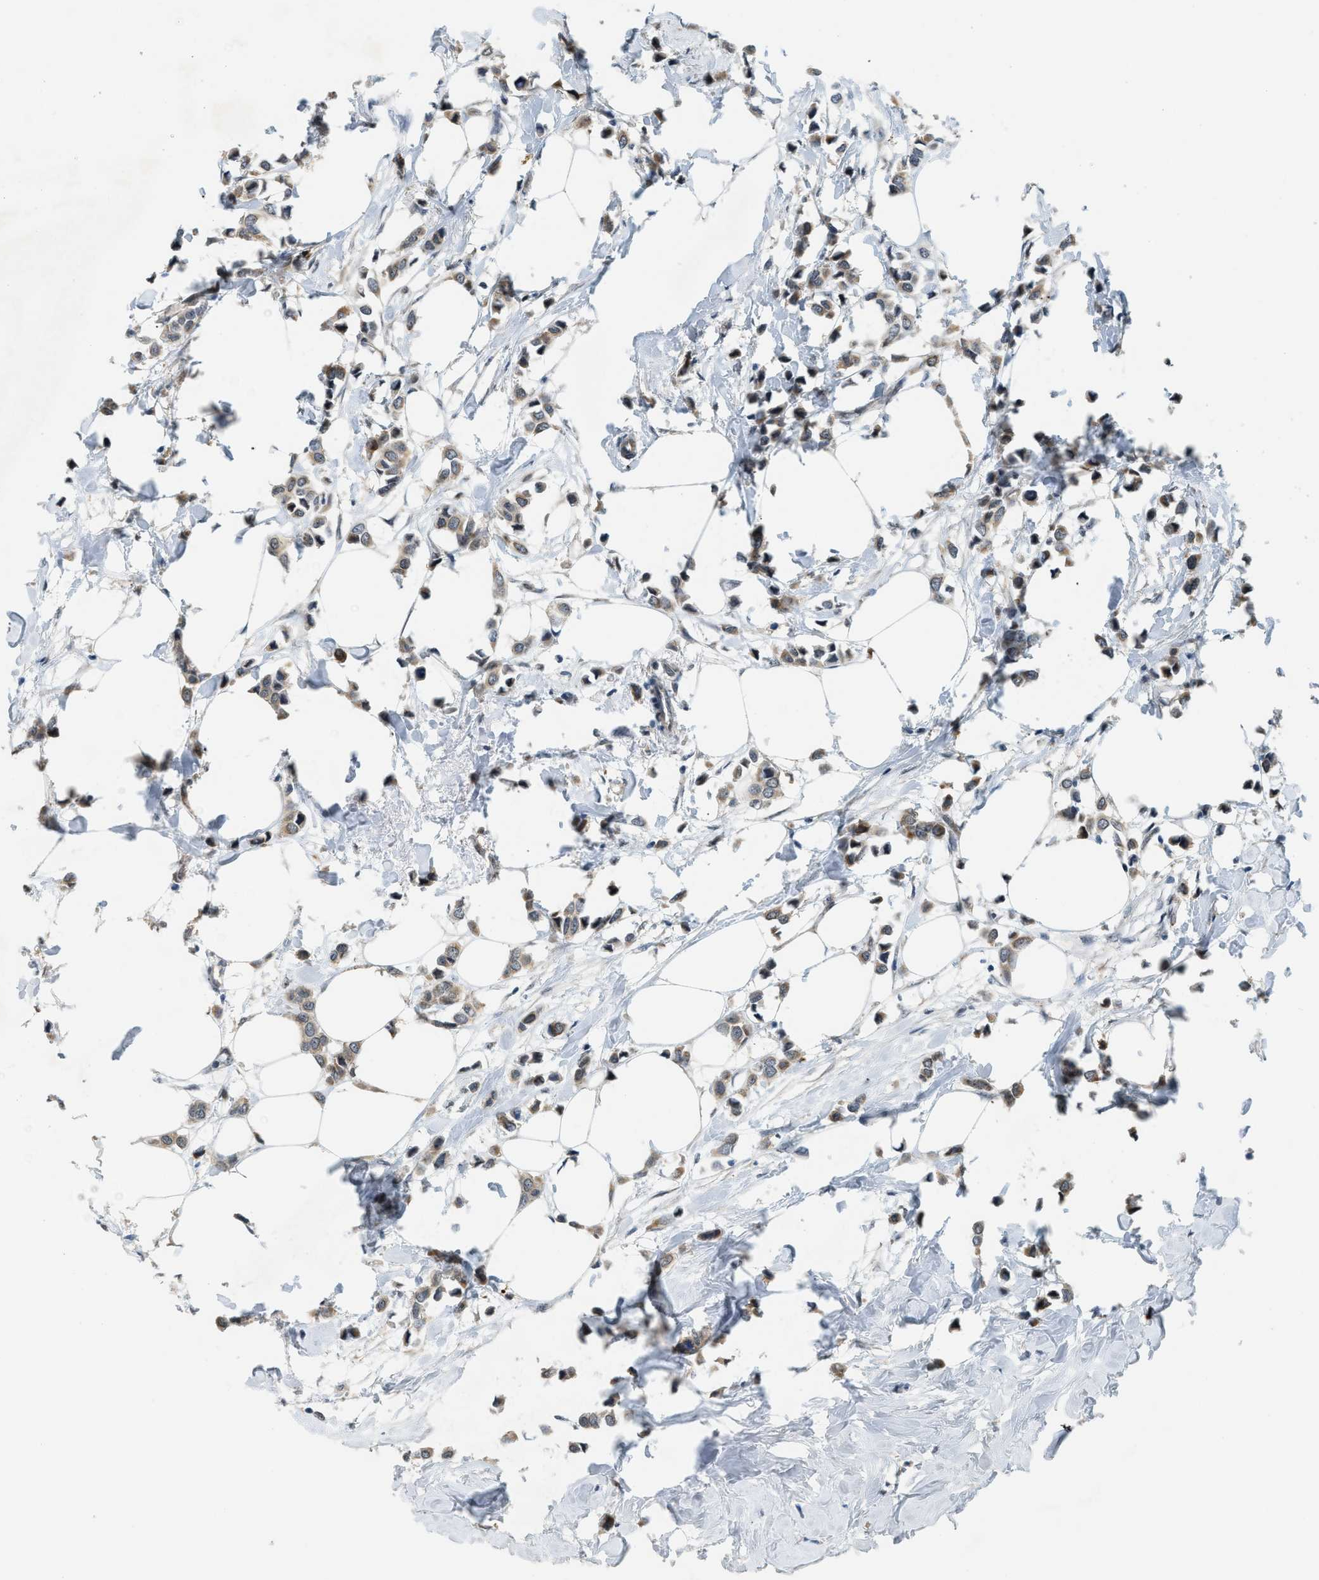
{"staining": {"intensity": "weak", "quantity": ">75%", "location": "cytoplasmic/membranous"}, "tissue": "breast cancer", "cell_type": "Tumor cells", "image_type": "cancer", "snomed": [{"axis": "morphology", "description": "Lobular carcinoma"}, {"axis": "topography", "description": "Breast"}], "caption": "Immunohistochemical staining of human breast lobular carcinoma displays weak cytoplasmic/membranous protein positivity in about >75% of tumor cells. (DAB (3,3'-diaminobenzidine) IHC with brightfield microscopy, high magnification).", "gene": "STARD3NL", "patient": {"sex": "female", "age": 51}}